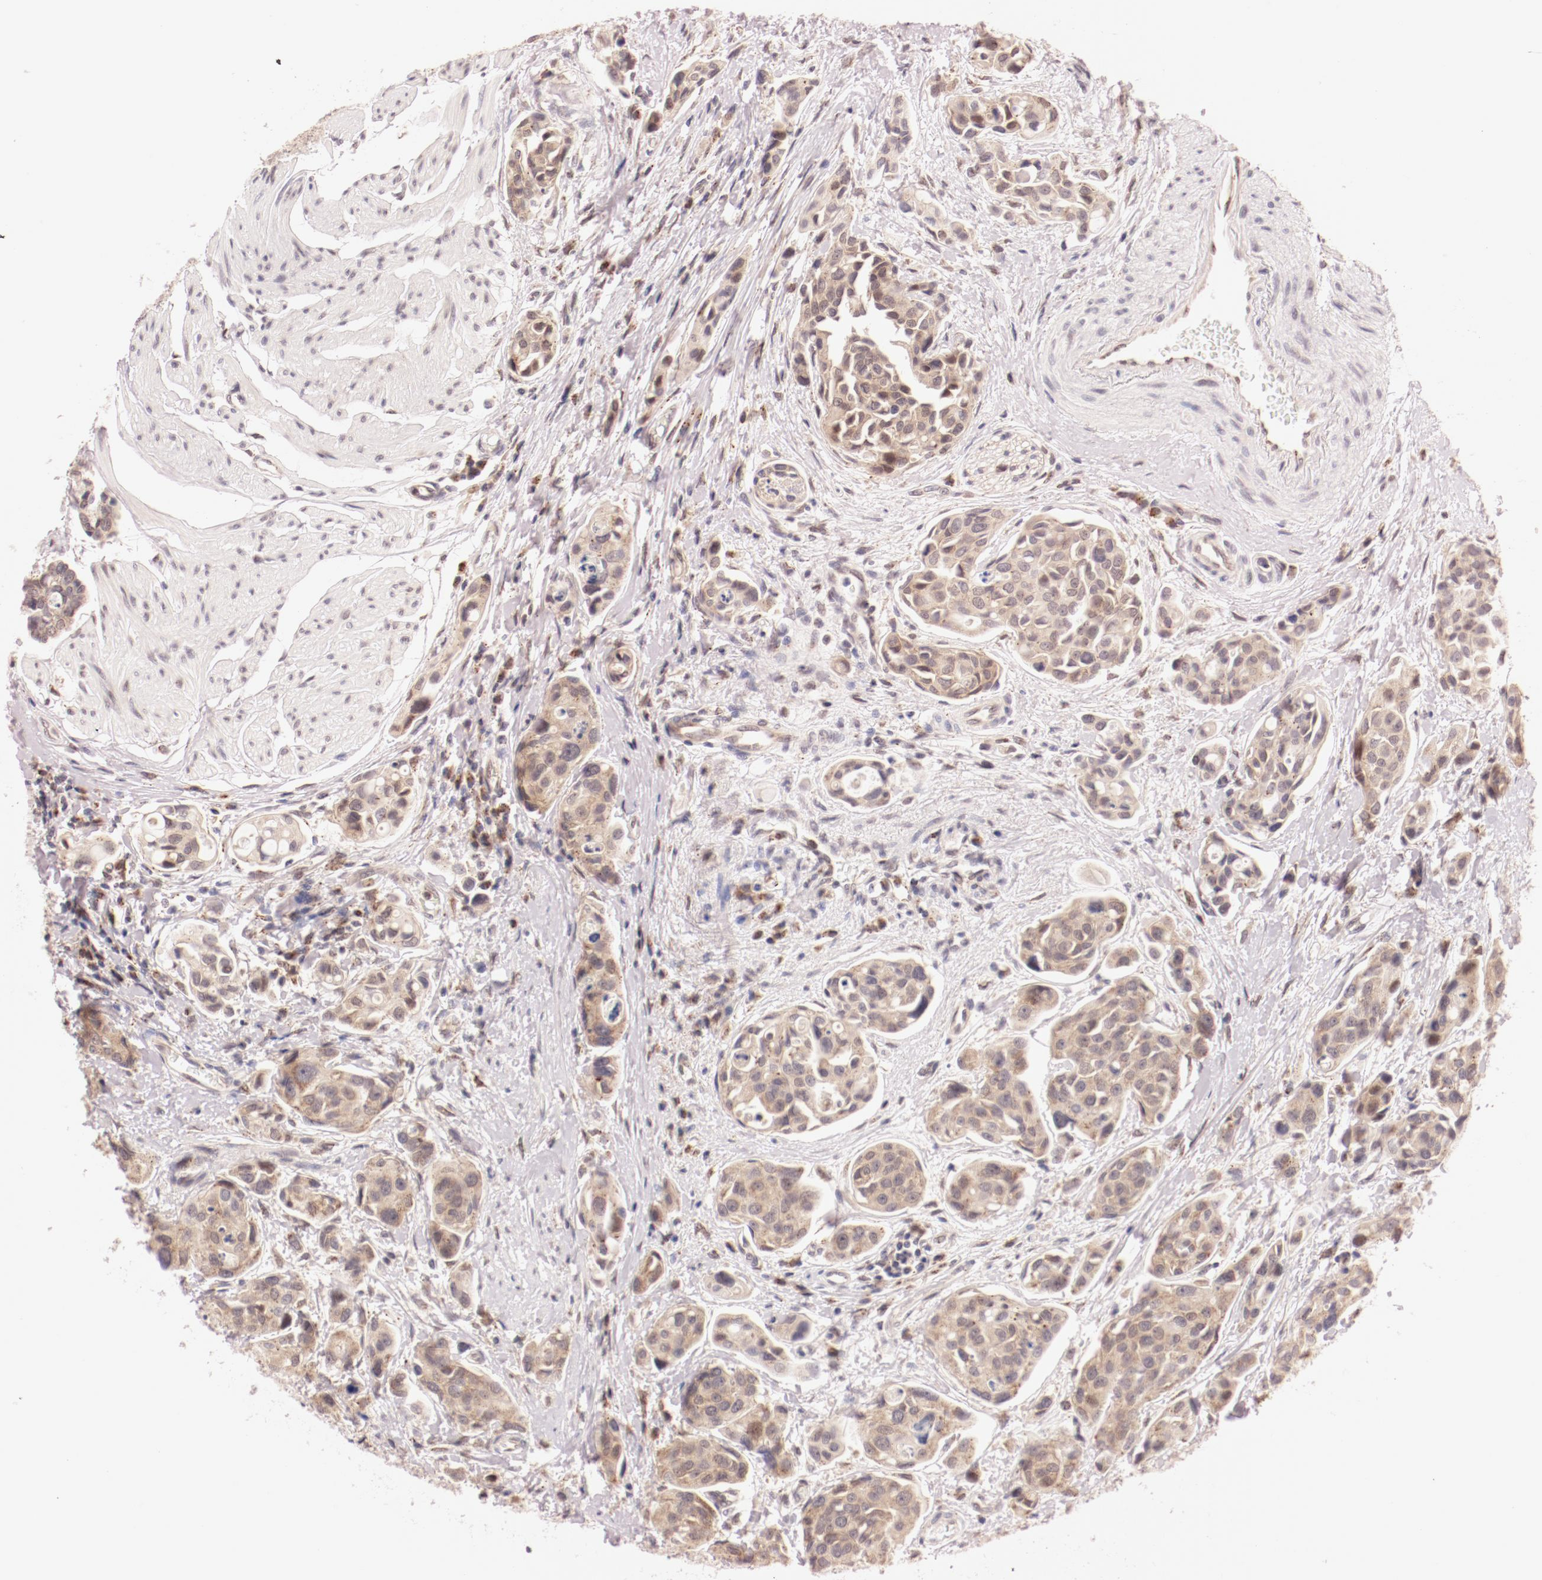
{"staining": {"intensity": "negative", "quantity": "none", "location": "none"}, "tissue": "urothelial cancer", "cell_type": "Tumor cells", "image_type": "cancer", "snomed": [{"axis": "morphology", "description": "Urothelial carcinoma, High grade"}, {"axis": "topography", "description": "Urinary bladder"}], "caption": "Urothelial cancer was stained to show a protein in brown. There is no significant staining in tumor cells.", "gene": "RPL12", "patient": {"sex": "male", "age": 78}}